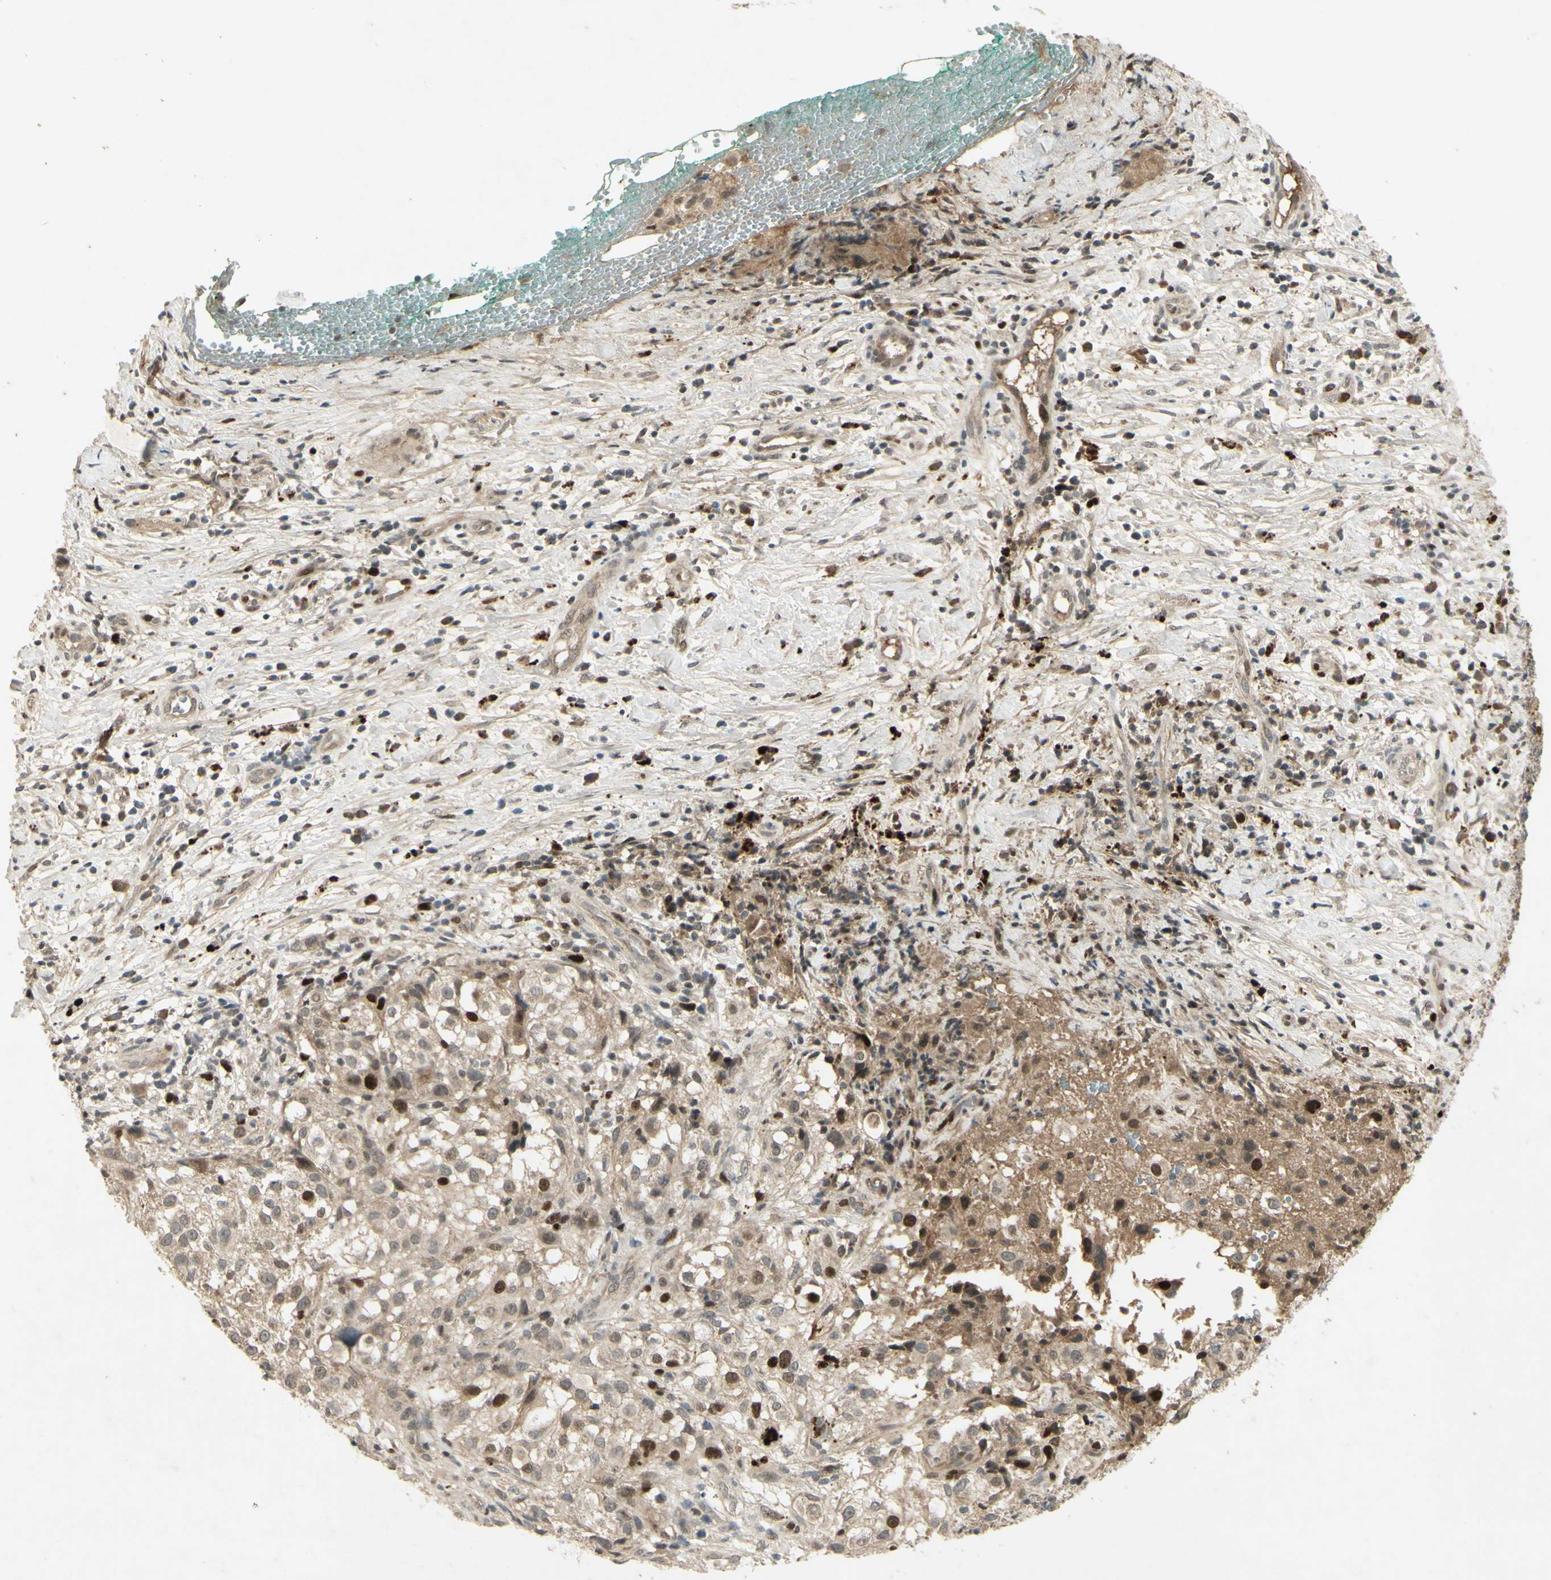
{"staining": {"intensity": "strong", "quantity": "<25%", "location": "nuclear"}, "tissue": "melanoma", "cell_type": "Tumor cells", "image_type": "cancer", "snomed": [{"axis": "morphology", "description": "Necrosis, NOS"}, {"axis": "morphology", "description": "Malignant melanoma, NOS"}, {"axis": "topography", "description": "Skin"}], "caption": "Melanoma was stained to show a protein in brown. There is medium levels of strong nuclear expression in approximately <25% of tumor cells. (DAB IHC with brightfield microscopy, high magnification).", "gene": "RAD18", "patient": {"sex": "female", "age": 87}}